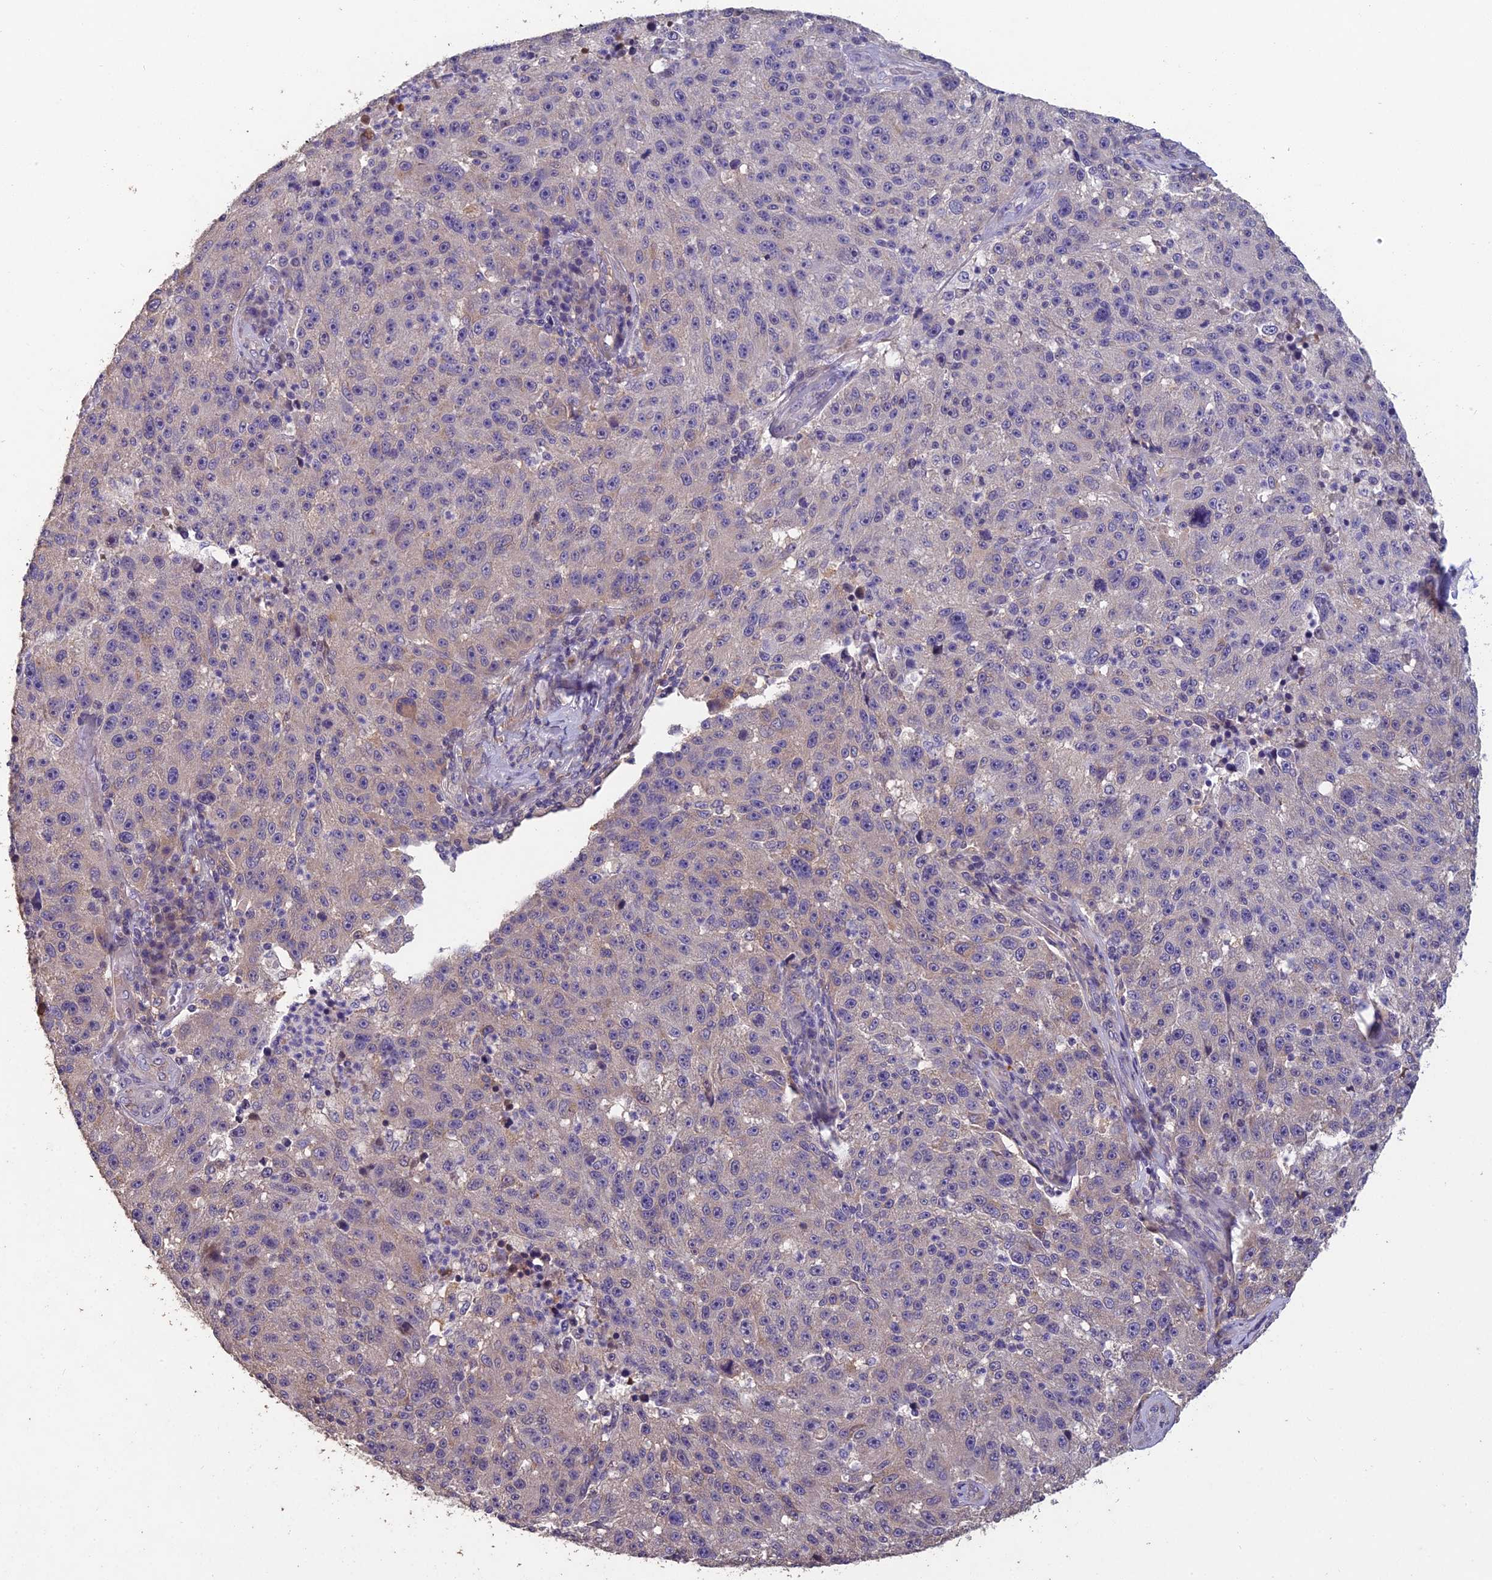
{"staining": {"intensity": "negative", "quantity": "none", "location": "none"}, "tissue": "melanoma", "cell_type": "Tumor cells", "image_type": "cancer", "snomed": [{"axis": "morphology", "description": "Malignant melanoma, NOS"}, {"axis": "topography", "description": "Skin"}], "caption": "DAB (3,3'-diaminobenzidine) immunohistochemical staining of human malignant melanoma displays no significant staining in tumor cells.", "gene": "CEACAM16", "patient": {"sex": "male", "age": 53}}